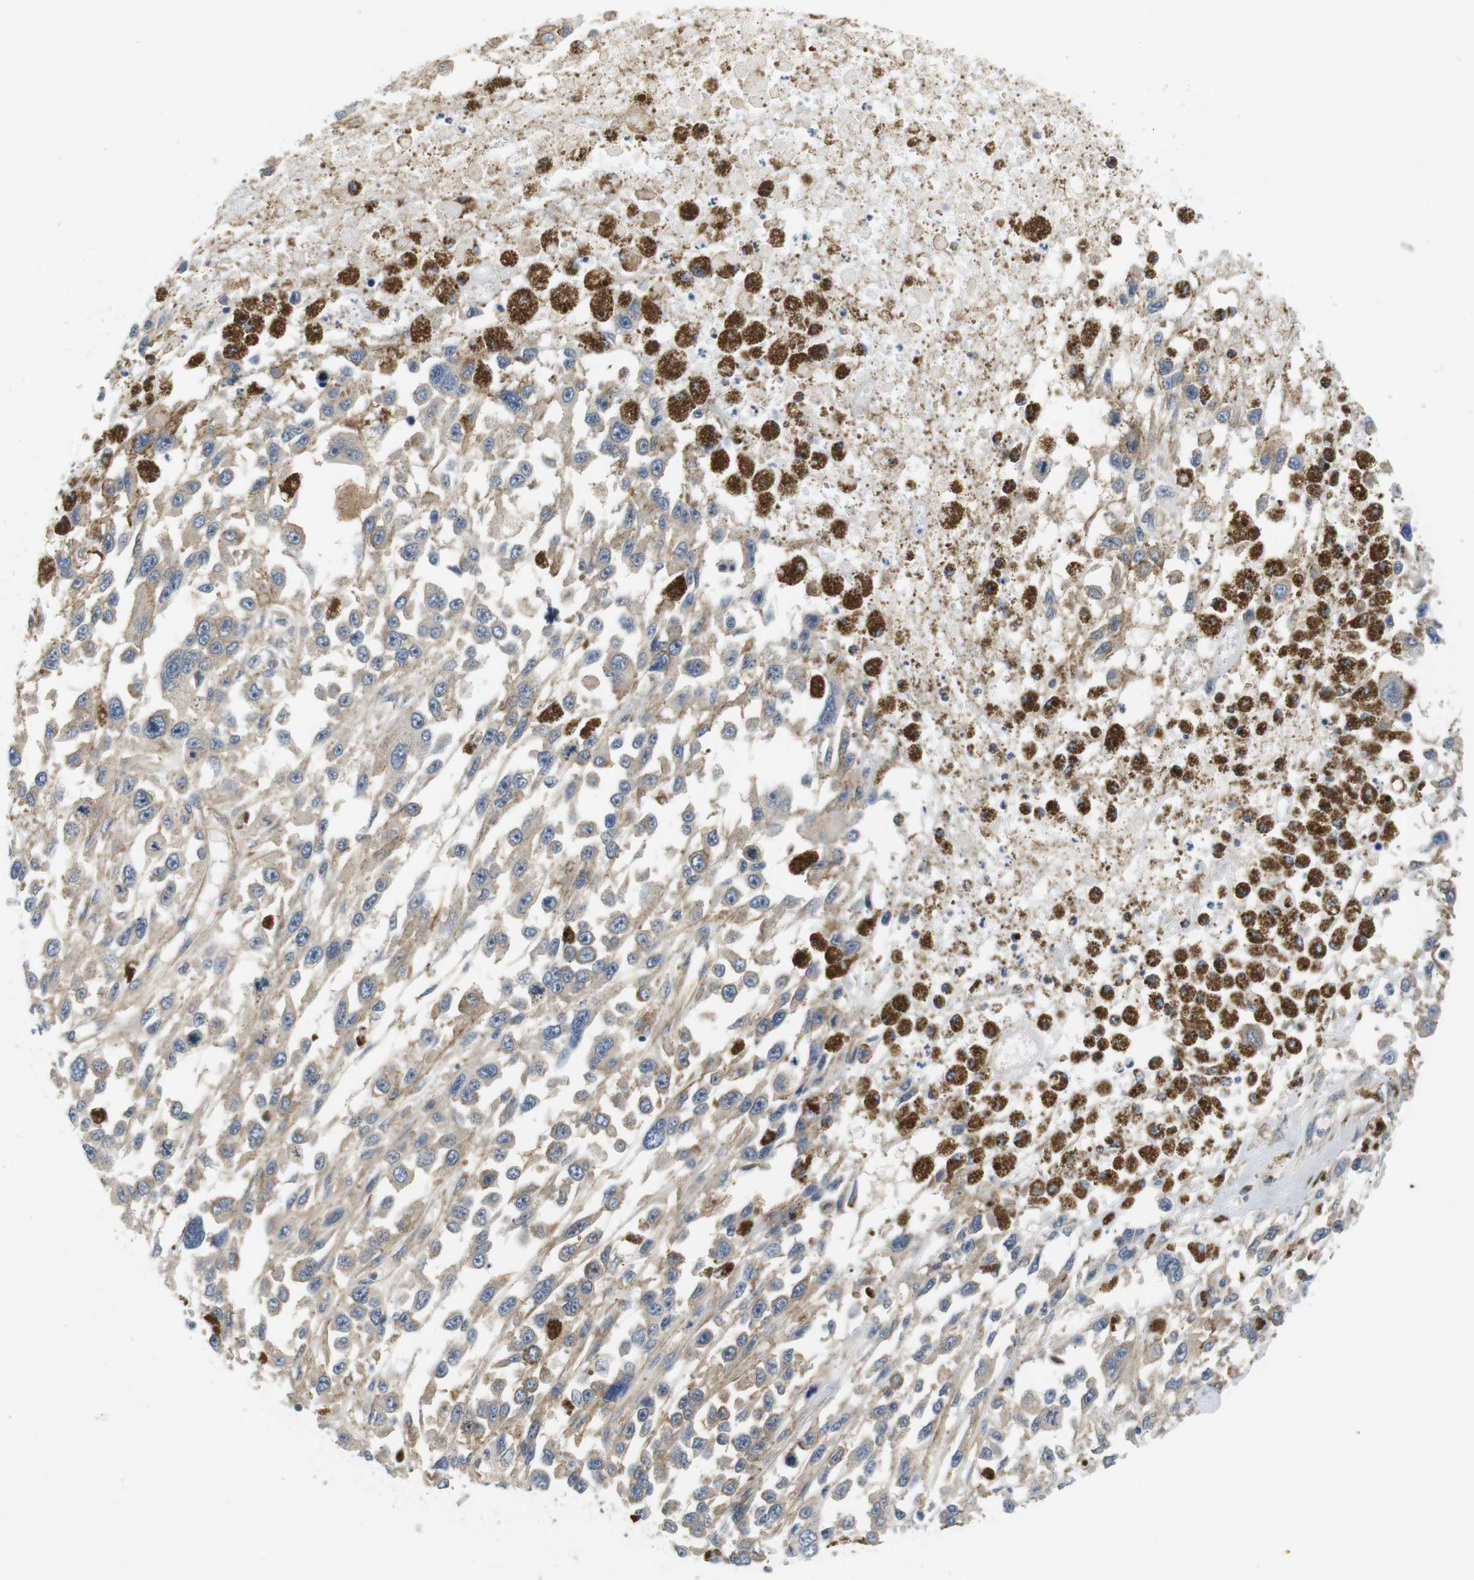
{"staining": {"intensity": "negative", "quantity": "none", "location": "none"}, "tissue": "melanoma", "cell_type": "Tumor cells", "image_type": "cancer", "snomed": [{"axis": "morphology", "description": "Malignant melanoma, Metastatic site"}, {"axis": "topography", "description": "Lymph node"}], "caption": "The IHC histopathology image has no significant positivity in tumor cells of melanoma tissue.", "gene": "SH3GLB1", "patient": {"sex": "male", "age": 59}}